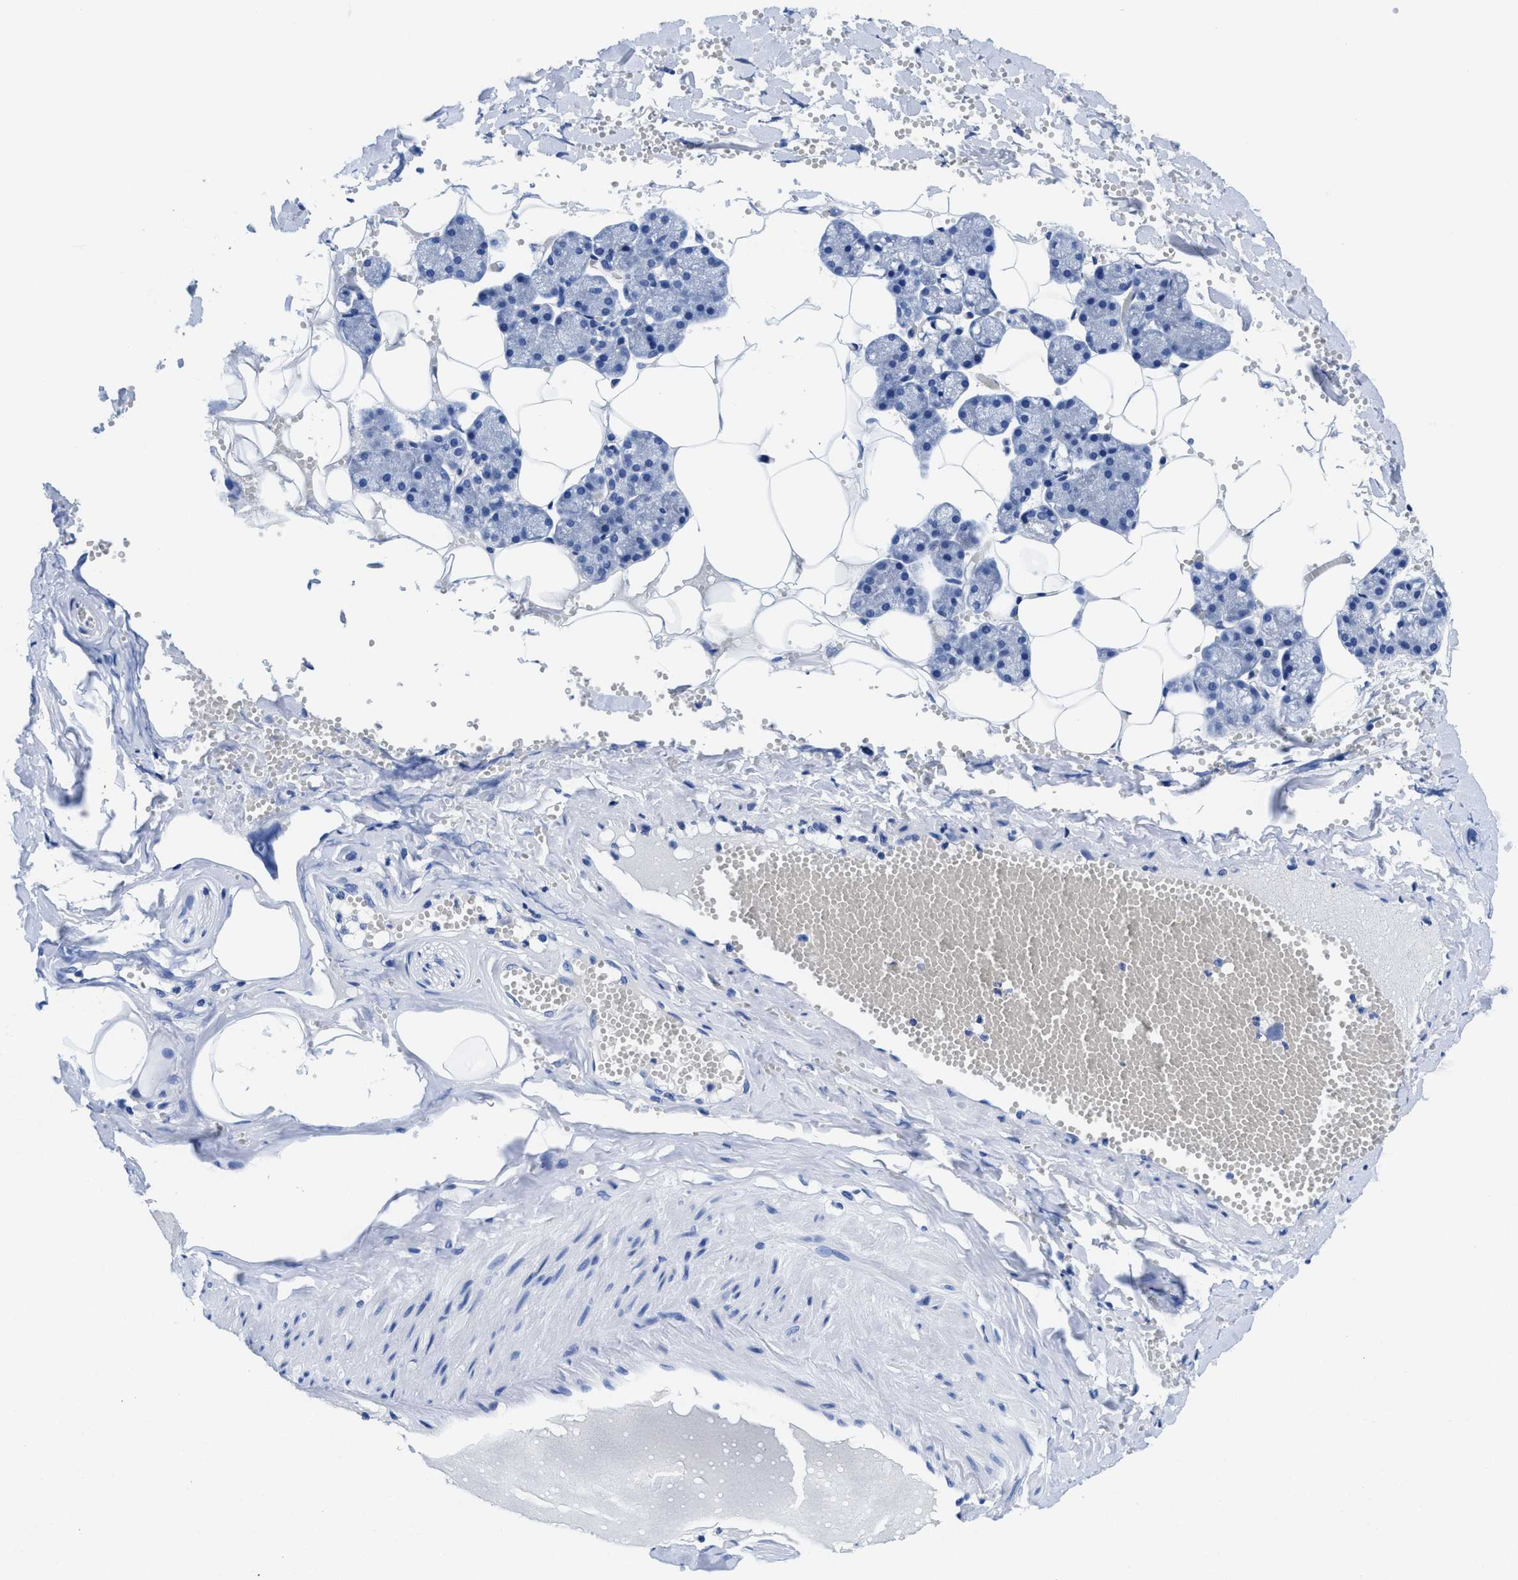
{"staining": {"intensity": "negative", "quantity": "none", "location": "none"}, "tissue": "salivary gland", "cell_type": "Glandular cells", "image_type": "normal", "snomed": [{"axis": "morphology", "description": "Normal tissue, NOS"}, {"axis": "topography", "description": "Salivary gland"}], "caption": "This histopathology image is of unremarkable salivary gland stained with IHC to label a protein in brown with the nuclei are counter-stained blue. There is no staining in glandular cells. (DAB immunohistochemistry visualized using brightfield microscopy, high magnification).", "gene": "DHRS13", "patient": {"sex": "male", "age": 62}}